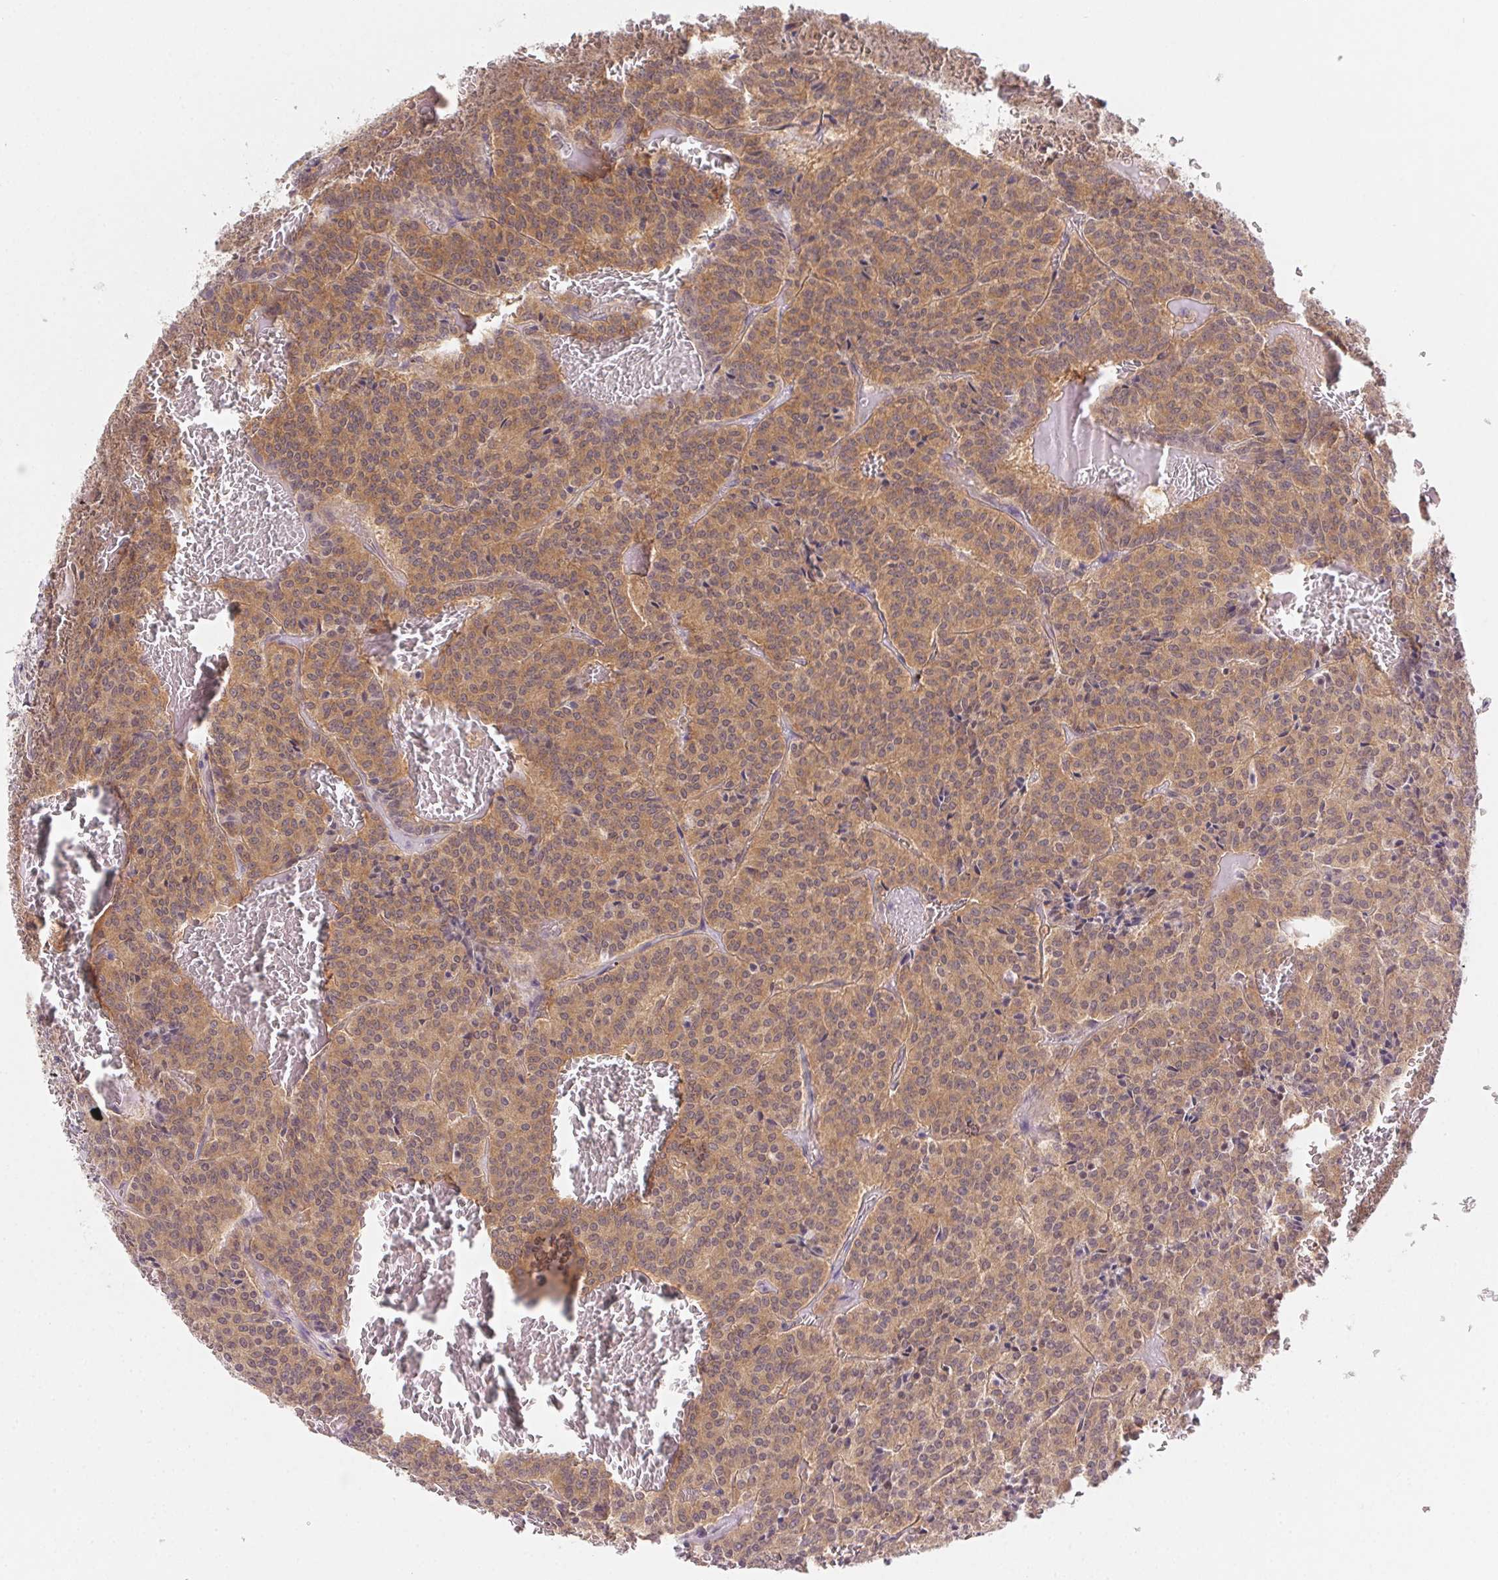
{"staining": {"intensity": "moderate", "quantity": ">75%", "location": "cytoplasmic/membranous"}, "tissue": "carcinoid", "cell_type": "Tumor cells", "image_type": "cancer", "snomed": [{"axis": "morphology", "description": "Carcinoid, malignant, NOS"}, {"axis": "topography", "description": "Lung"}], "caption": "Tumor cells reveal medium levels of moderate cytoplasmic/membranous staining in about >75% of cells in human malignant carcinoid.", "gene": "PRKAA1", "patient": {"sex": "male", "age": 70}}